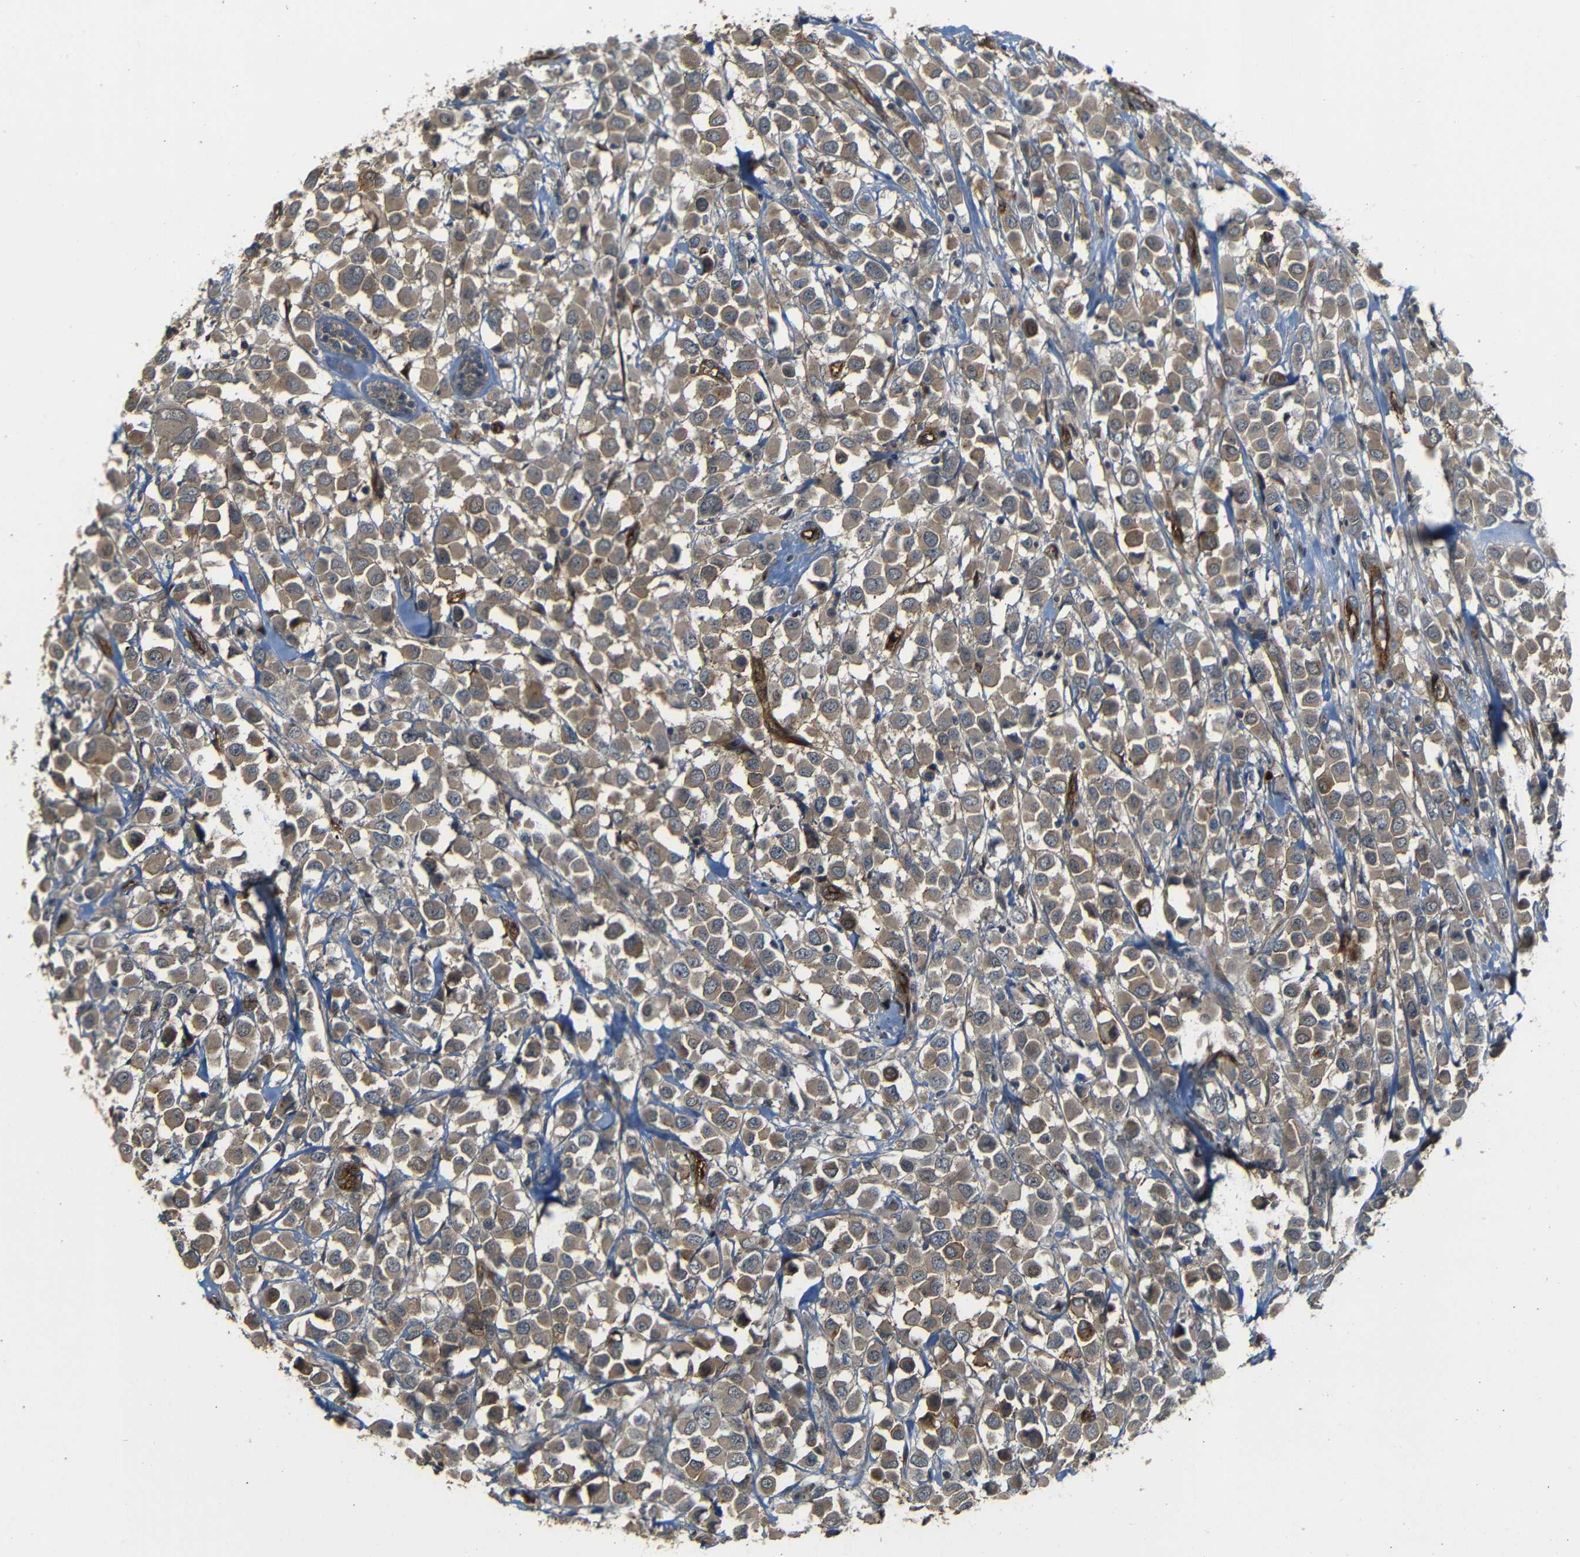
{"staining": {"intensity": "moderate", "quantity": ">75%", "location": "cytoplasmic/membranous"}, "tissue": "breast cancer", "cell_type": "Tumor cells", "image_type": "cancer", "snomed": [{"axis": "morphology", "description": "Duct carcinoma"}, {"axis": "topography", "description": "Breast"}], "caption": "Approximately >75% of tumor cells in human invasive ductal carcinoma (breast) exhibit moderate cytoplasmic/membranous protein expression as visualized by brown immunohistochemical staining.", "gene": "RELL1", "patient": {"sex": "female", "age": 61}}